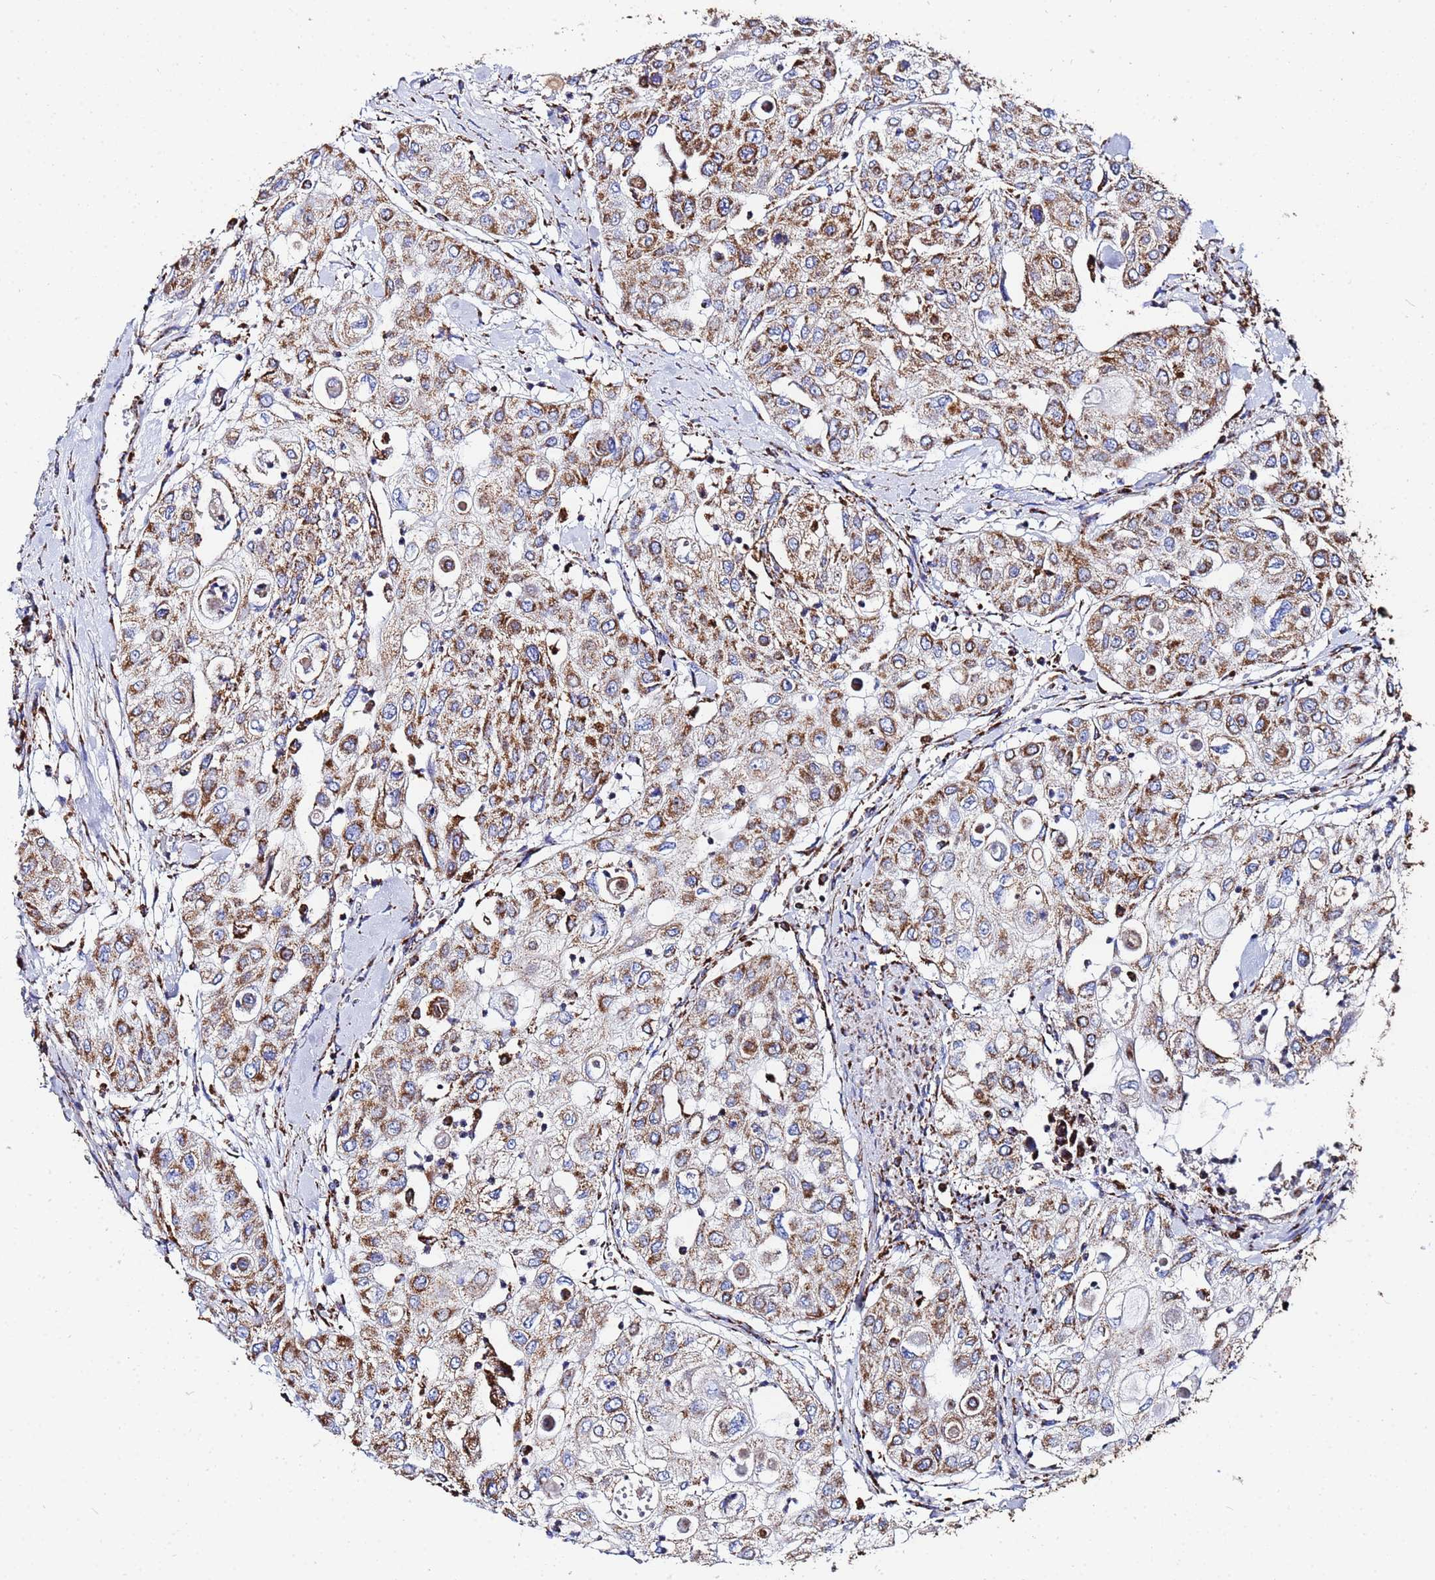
{"staining": {"intensity": "moderate", "quantity": ">75%", "location": "cytoplasmic/membranous"}, "tissue": "urothelial cancer", "cell_type": "Tumor cells", "image_type": "cancer", "snomed": [{"axis": "morphology", "description": "Urothelial carcinoma, High grade"}, {"axis": "topography", "description": "Urinary bladder"}], "caption": "This image exhibits IHC staining of urothelial cancer, with medium moderate cytoplasmic/membranous positivity in approximately >75% of tumor cells.", "gene": "GLUD1", "patient": {"sex": "female", "age": 79}}